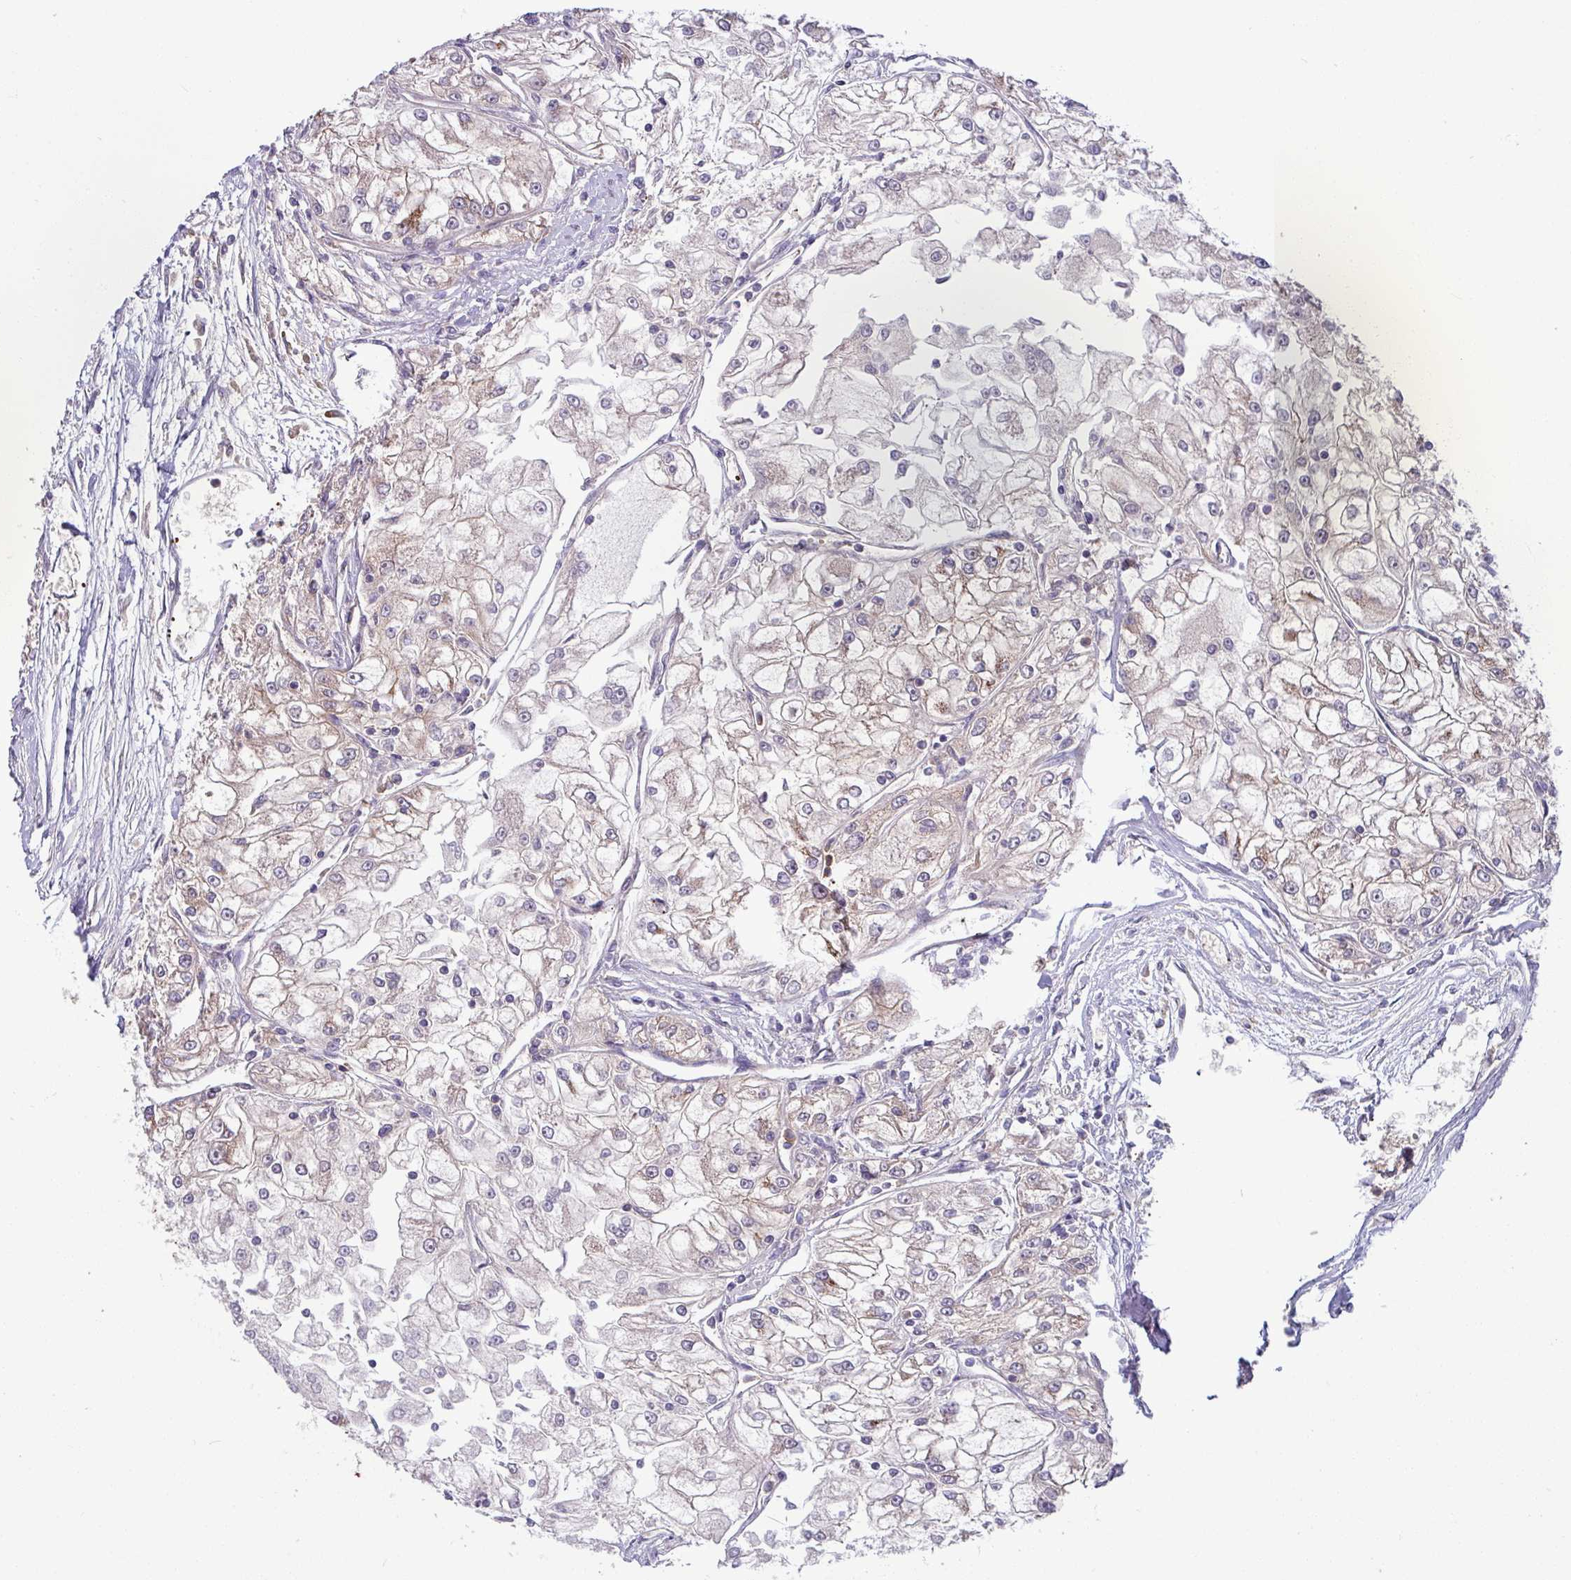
{"staining": {"intensity": "weak", "quantity": "25%-75%", "location": "cytoplasmic/membranous"}, "tissue": "renal cancer", "cell_type": "Tumor cells", "image_type": "cancer", "snomed": [{"axis": "morphology", "description": "Adenocarcinoma, NOS"}, {"axis": "topography", "description": "Kidney"}], "caption": "Adenocarcinoma (renal) tissue shows weak cytoplasmic/membranous staining in about 25%-75% of tumor cells, visualized by immunohistochemistry.", "gene": "LSM12", "patient": {"sex": "female", "age": 72}}